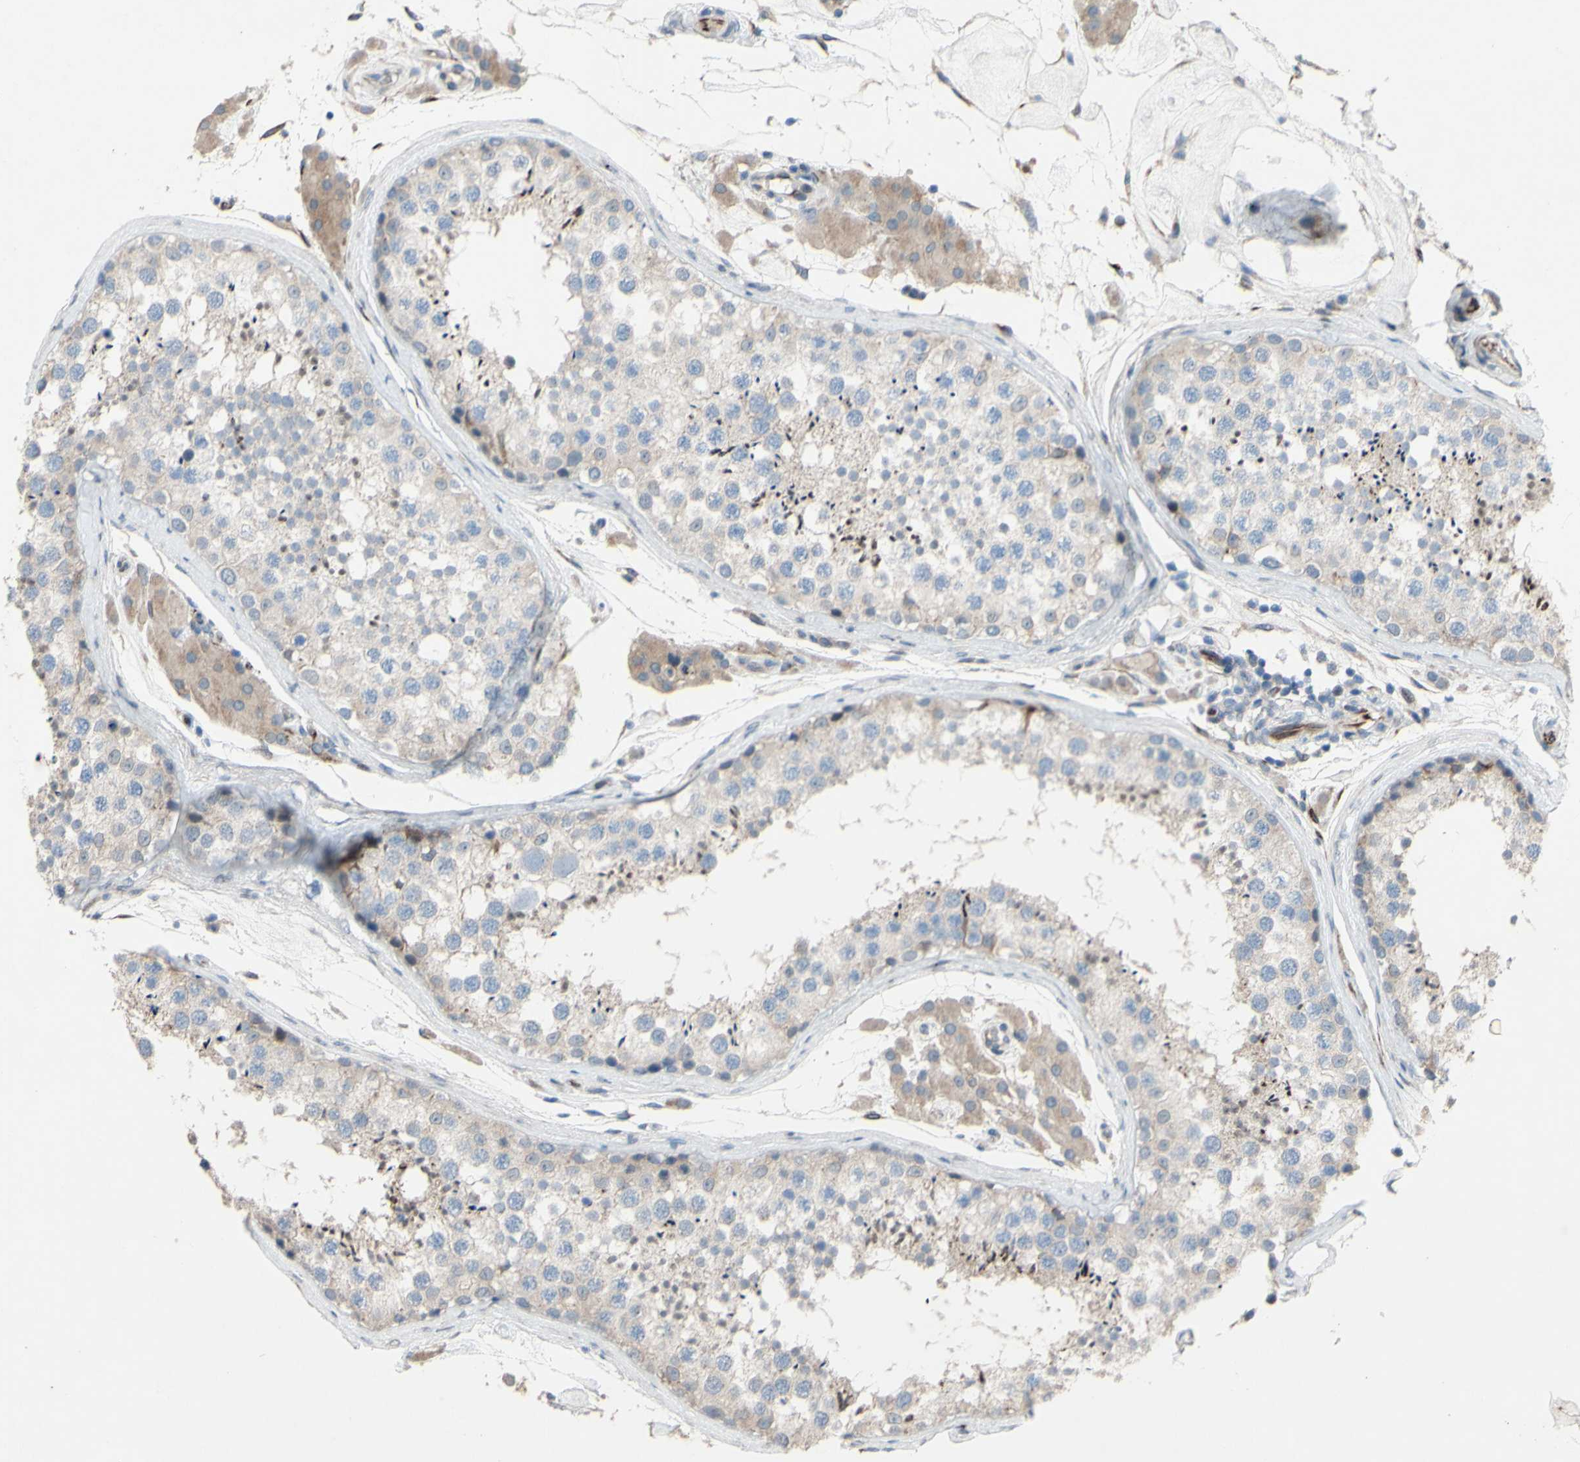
{"staining": {"intensity": "weak", "quantity": "<25%", "location": "cytoplasmic/membranous"}, "tissue": "testis", "cell_type": "Cells in seminiferous ducts", "image_type": "normal", "snomed": [{"axis": "morphology", "description": "Normal tissue, NOS"}, {"axis": "topography", "description": "Testis"}], "caption": "This is an immunohistochemistry (IHC) histopathology image of benign testis. There is no expression in cells in seminiferous ducts.", "gene": "CDCP1", "patient": {"sex": "male", "age": 46}}